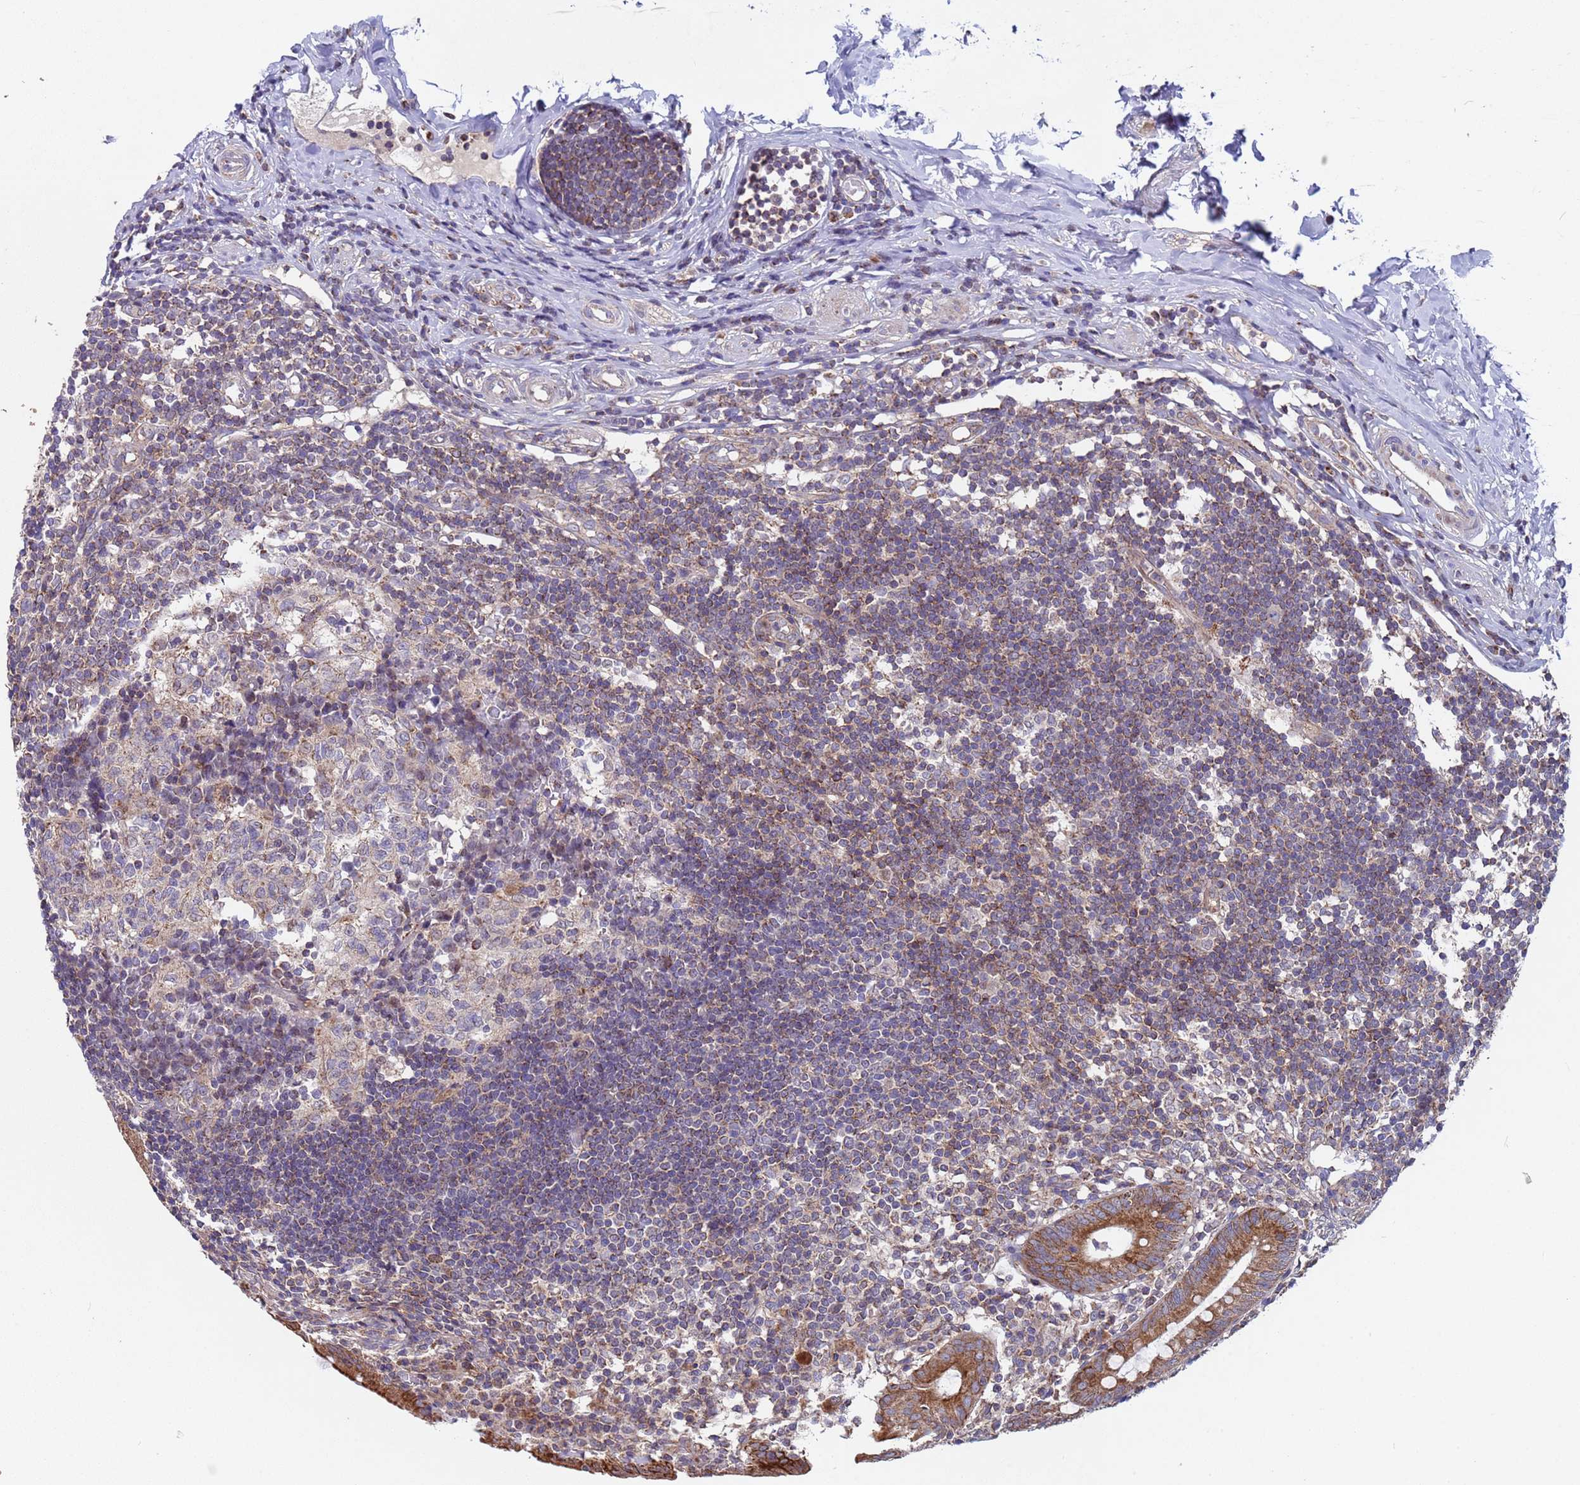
{"staining": {"intensity": "strong", "quantity": ">75%", "location": "cytoplasmic/membranous"}, "tissue": "appendix", "cell_type": "Glandular cells", "image_type": "normal", "snomed": [{"axis": "morphology", "description": "Normal tissue, NOS"}, {"axis": "topography", "description": "Appendix"}], "caption": "Immunohistochemical staining of normal appendix demonstrates >75% levels of strong cytoplasmic/membranous protein positivity in about >75% of glandular cells.", "gene": "ACAD8", "patient": {"sex": "female", "age": 54}}